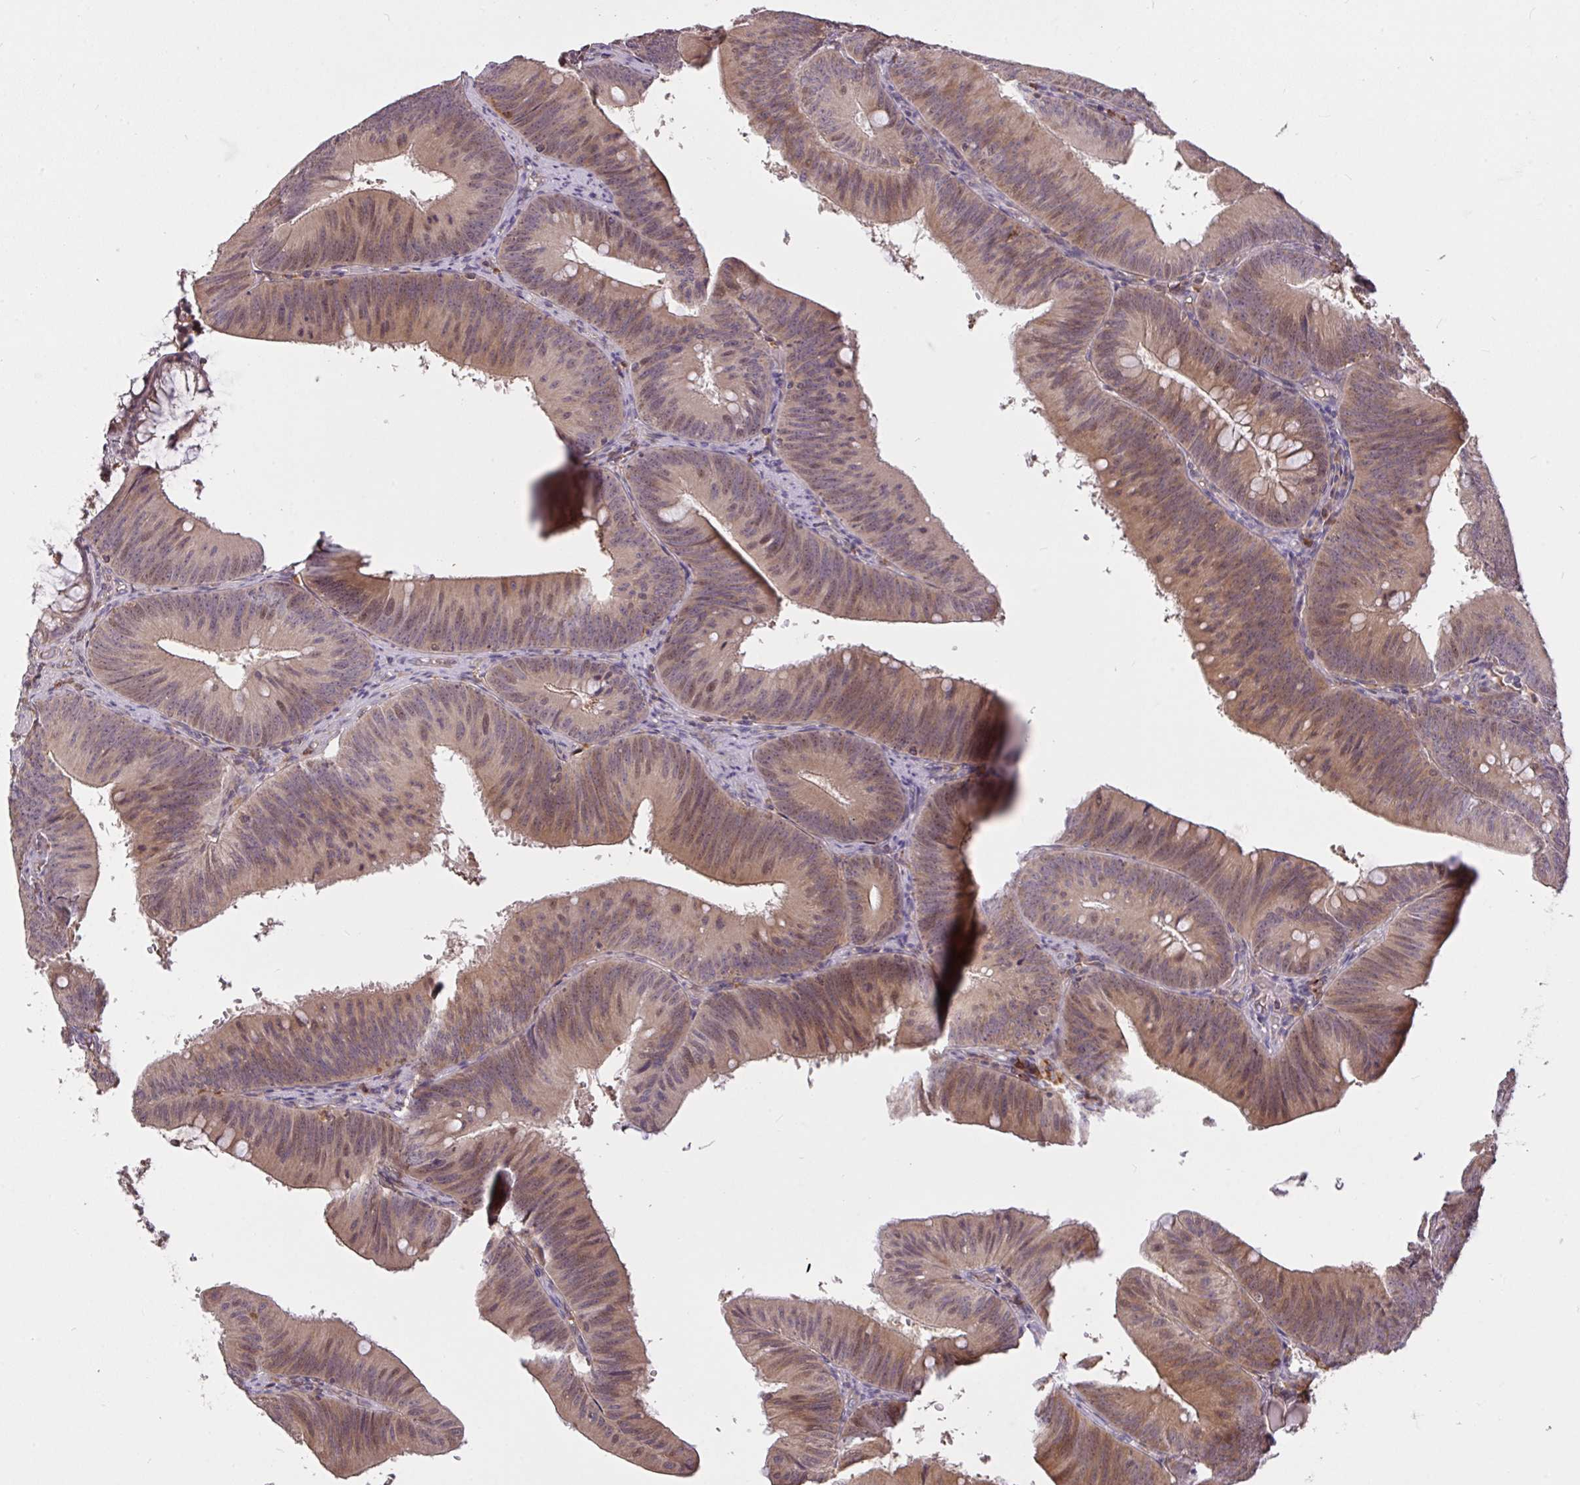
{"staining": {"intensity": "weak", "quantity": ">75%", "location": "cytoplasmic/membranous,nuclear"}, "tissue": "colorectal cancer", "cell_type": "Tumor cells", "image_type": "cancer", "snomed": [{"axis": "morphology", "description": "Adenocarcinoma, NOS"}, {"axis": "topography", "description": "Colon"}], "caption": "IHC (DAB (3,3'-diaminobenzidine)) staining of human colorectal adenocarcinoma exhibits weak cytoplasmic/membranous and nuclear protein positivity in about >75% of tumor cells. (IHC, brightfield microscopy, high magnification).", "gene": "FCER1A", "patient": {"sex": "male", "age": 84}}